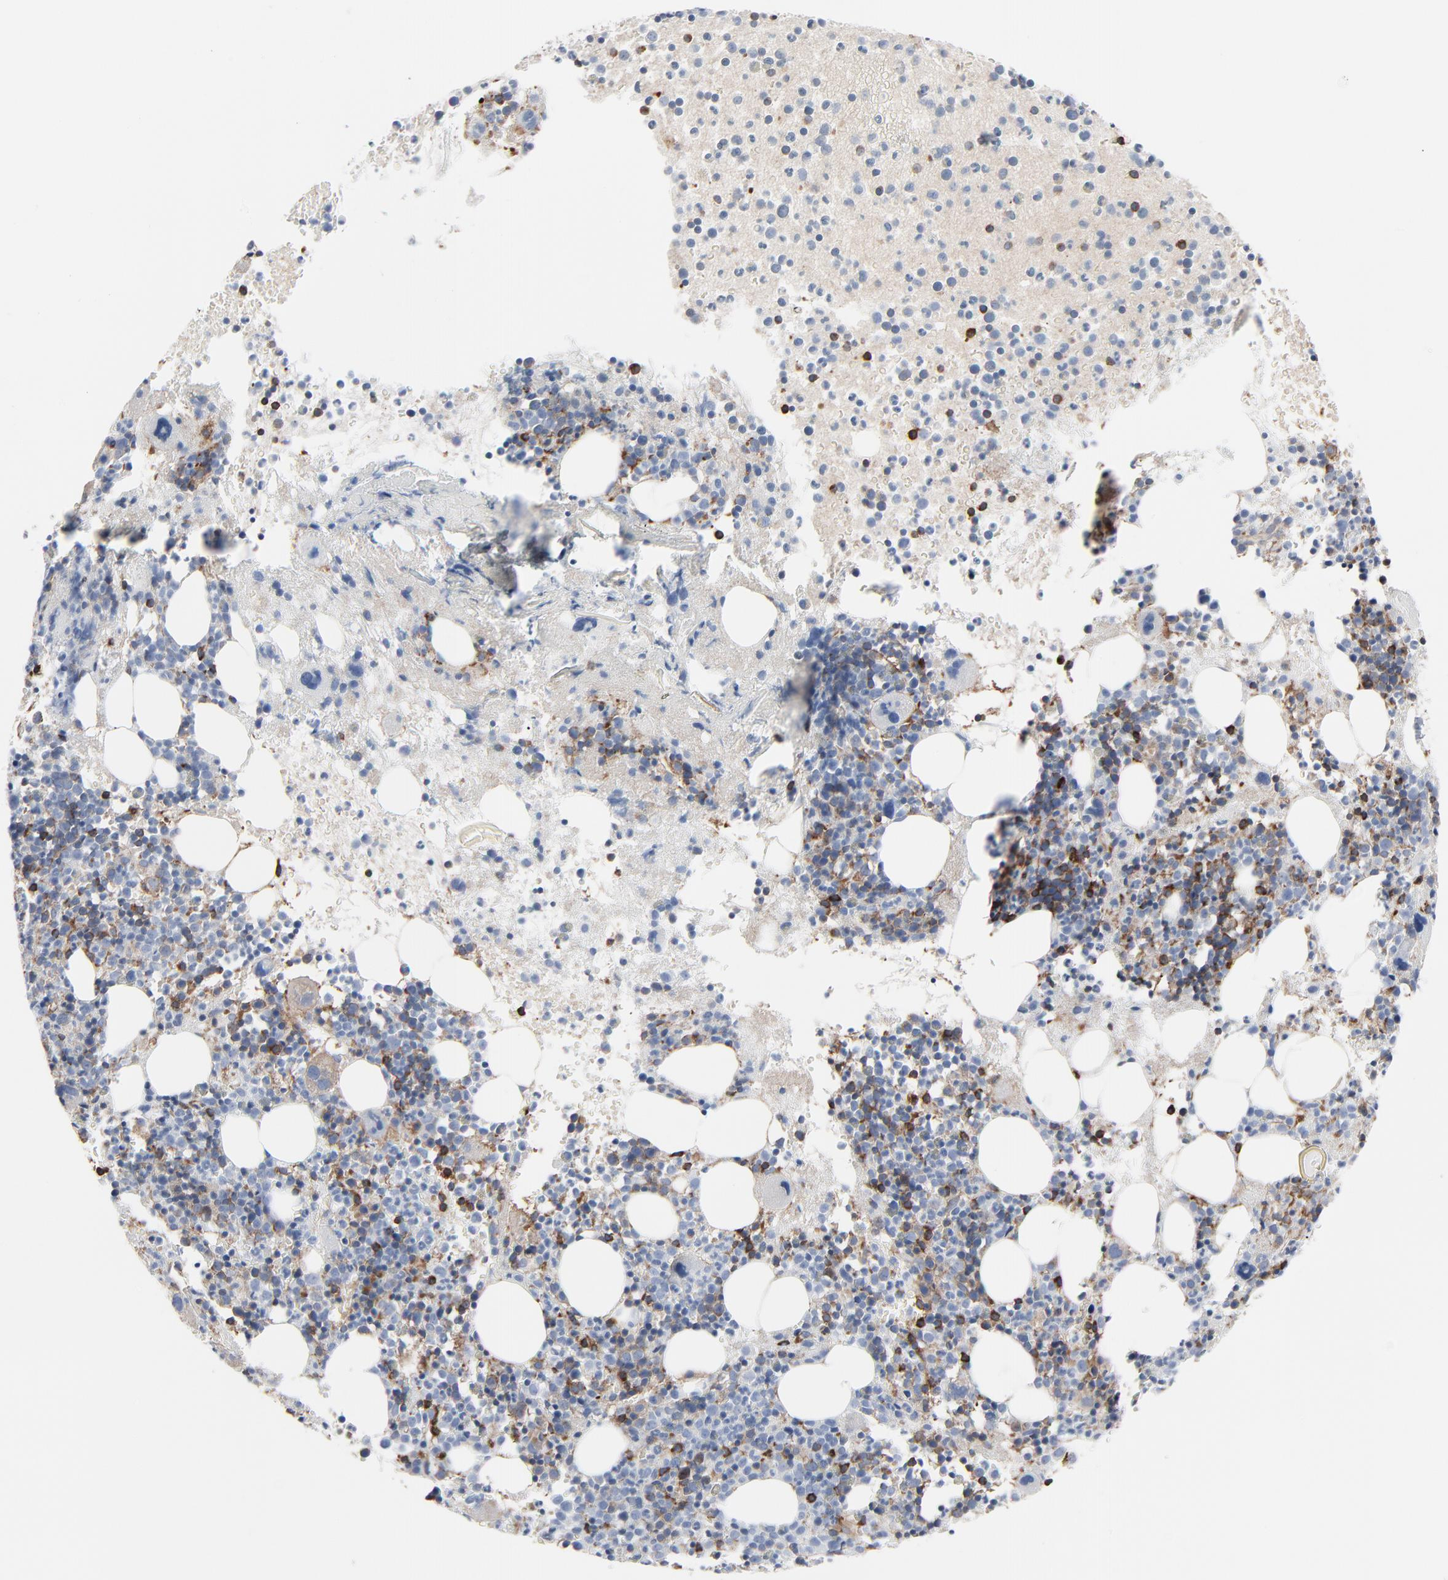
{"staining": {"intensity": "strong", "quantity": "25%-75%", "location": "cytoplasmic/membranous"}, "tissue": "bone marrow", "cell_type": "Hematopoietic cells", "image_type": "normal", "snomed": [{"axis": "morphology", "description": "Normal tissue, NOS"}, {"axis": "topography", "description": "Bone marrow"}], "caption": "The image exhibits immunohistochemical staining of benign bone marrow. There is strong cytoplasmic/membranous staining is appreciated in about 25%-75% of hematopoietic cells.", "gene": "OPTN", "patient": {"sex": "male", "age": 34}}